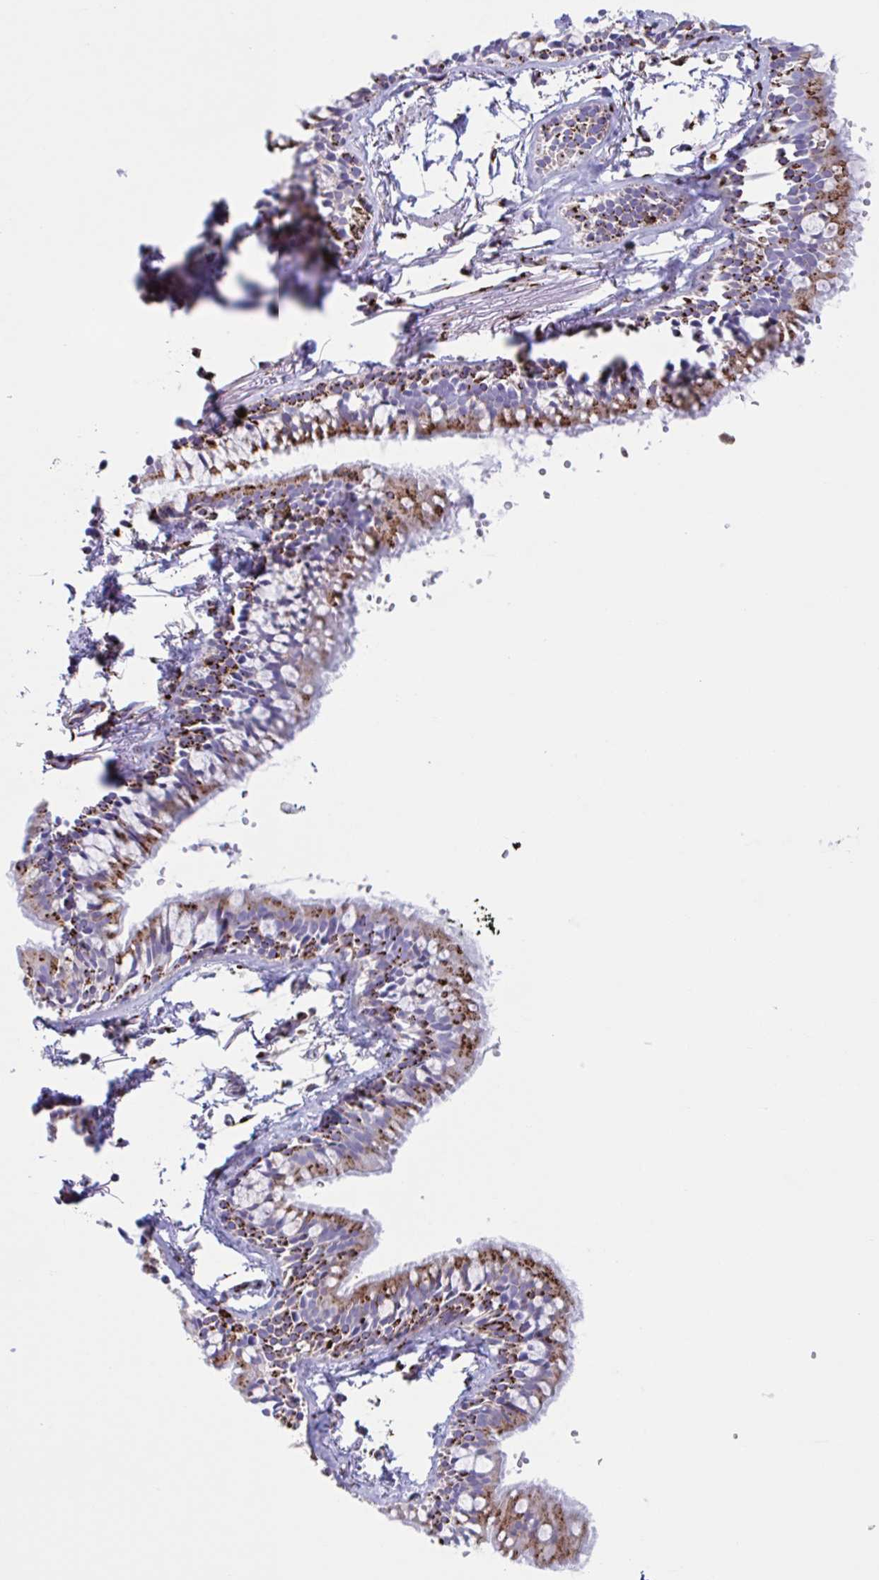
{"staining": {"intensity": "strong", "quantity": ">75%", "location": "cytoplasmic/membranous"}, "tissue": "bronchus", "cell_type": "Respiratory epithelial cells", "image_type": "normal", "snomed": [{"axis": "morphology", "description": "Normal tissue, NOS"}, {"axis": "topography", "description": "Cartilage tissue"}, {"axis": "topography", "description": "Bronchus"}, {"axis": "topography", "description": "Peripheral nerve tissue"}], "caption": "Strong cytoplasmic/membranous protein staining is identified in approximately >75% of respiratory epithelial cells in bronchus.", "gene": "RFK", "patient": {"sex": "female", "age": 59}}